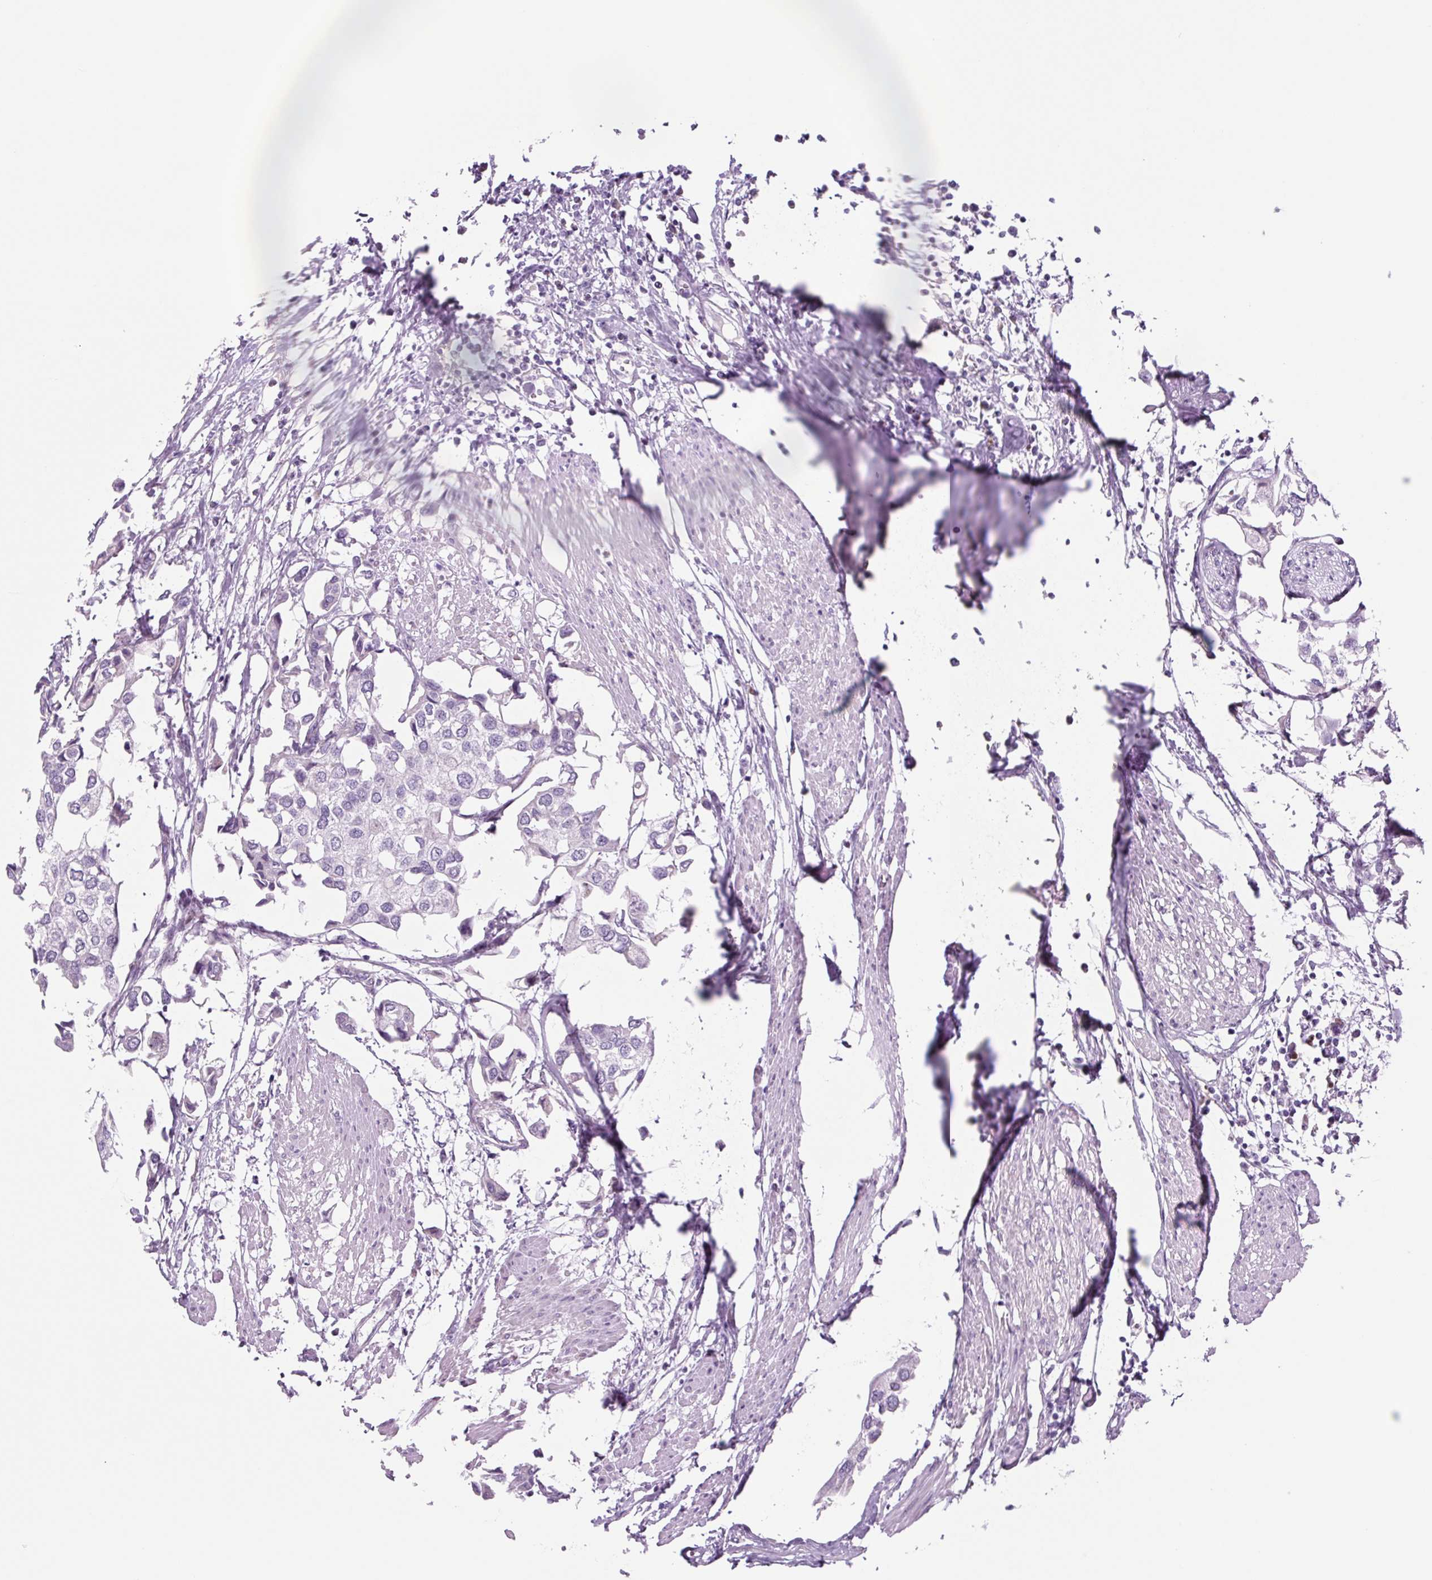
{"staining": {"intensity": "negative", "quantity": "none", "location": "none"}, "tissue": "urothelial cancer", "cell_type": "Tumor cells", "image_type": "cancer", "snomed": [{"axis": "morphology", "description": "Urothelial carcinoma, High grade"}, {"axis": "topography", "description": "Urinary bladder"}], "caption": "High-grade urothelial carcinoma was stained to show a protein in brown. There is no significant expression in tumor cells. Nuclei are stained in blue.", "gene": "RRS1", "patient": {"sex": "male", "age": 64}}